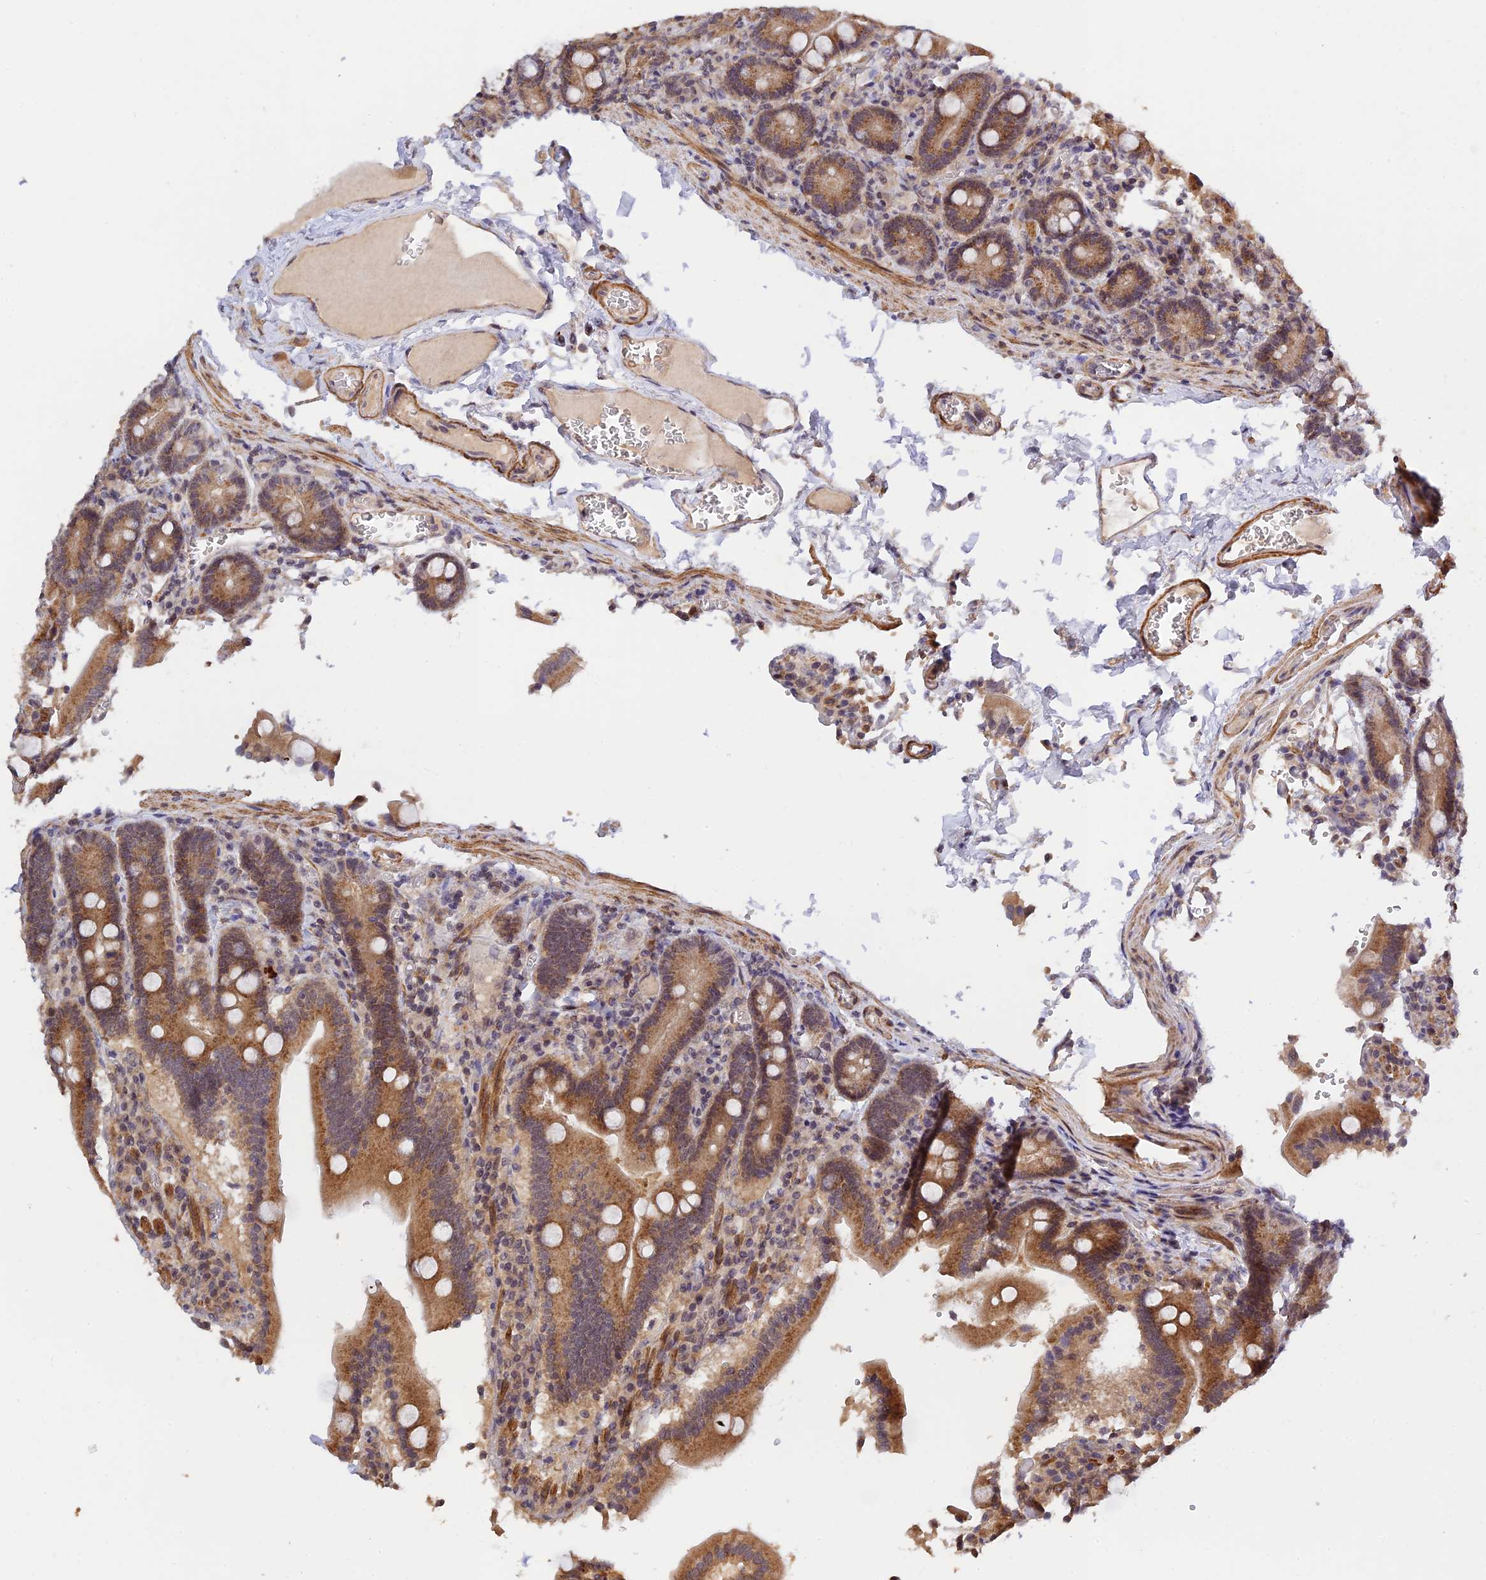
{"staining": {"intensity": "moderate", "quantity": ">75%", "location": "cytoplasmic/membranous"}, "tissue": "duodenum", "cell_type": "Glandular cells", "image_type": "normal", "snomed": [{"axis": "morphology", "description": "Normal tissue, NOS"}, {"axis": "topography", "description": "Duodenum"}], "caption": "Glandular cells reveal medium levels of moderate cytoplasmic/membranous expression in approximately >75% of cells in unremarkable human duodenum. The staining was performed using DAB (3,3'-diaminobenzidine), with brown indicating positive protein expression. Nuclei are stained blue with hematoxylin.", "gene": "CWH43", "patient": {"sex": "female", "age": 62}}